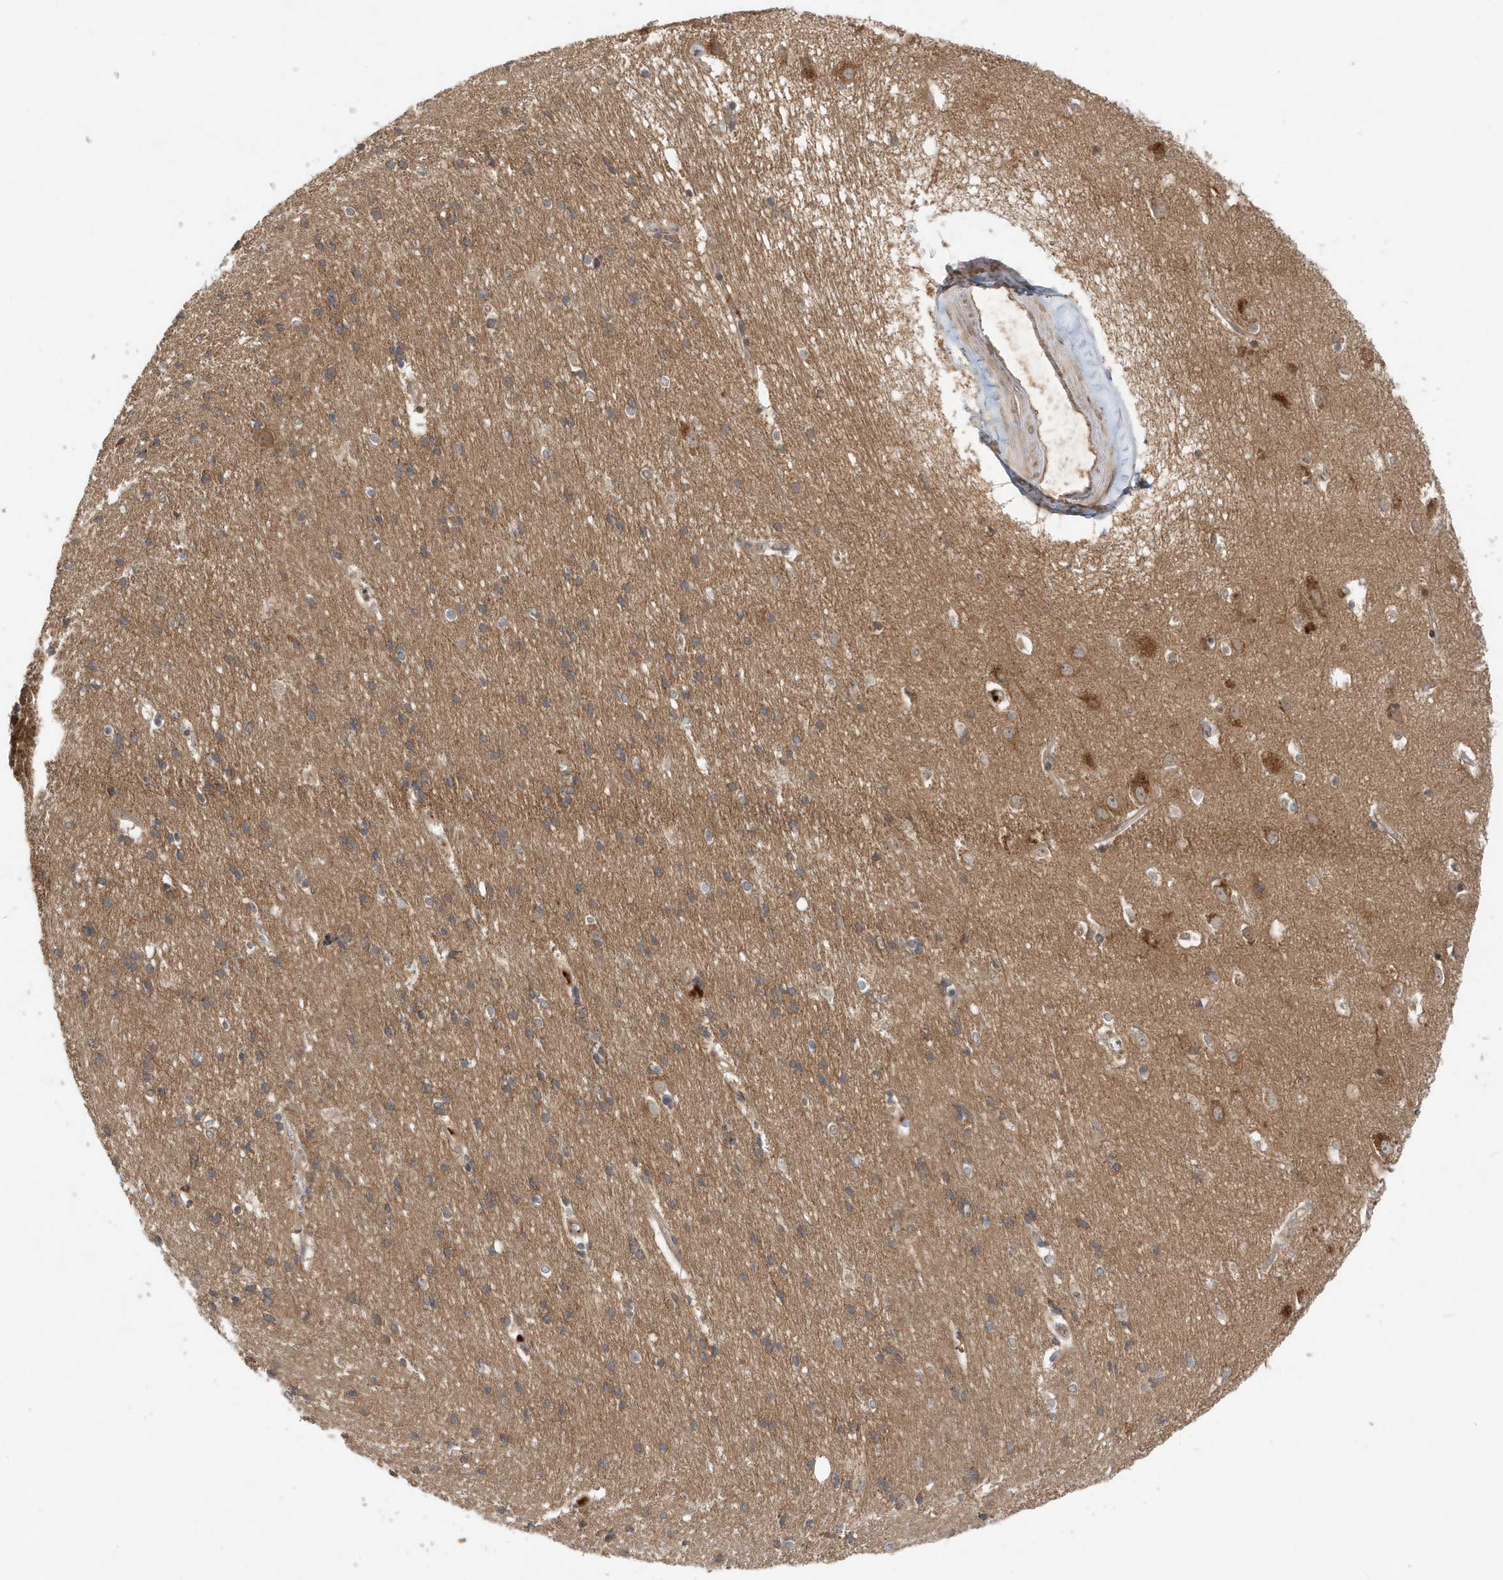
{"staining": {"intensity": "weak", "quantity": "25%-75%", "location": "cytoplasmic/membranous"}, "tissue": "cerebral cortex", "cell_type": "Endothelial cells", "image_type": "normal", "snomed": [{"axis": "morphology", "description": "Normal tissue, NOS"}, {"axis": "topography", "description": "Cerebral cortex"}], "caption": "A brown stain highlights weak cytoplasmic/membranous positivity of a protein in endothelial cells of normal human cerebral cortex. The protein of interest is shown in brown color, while the nuclei are stained blue.", "gene": "ABCB9", "patient": {"sex": "male", "age": 54}}